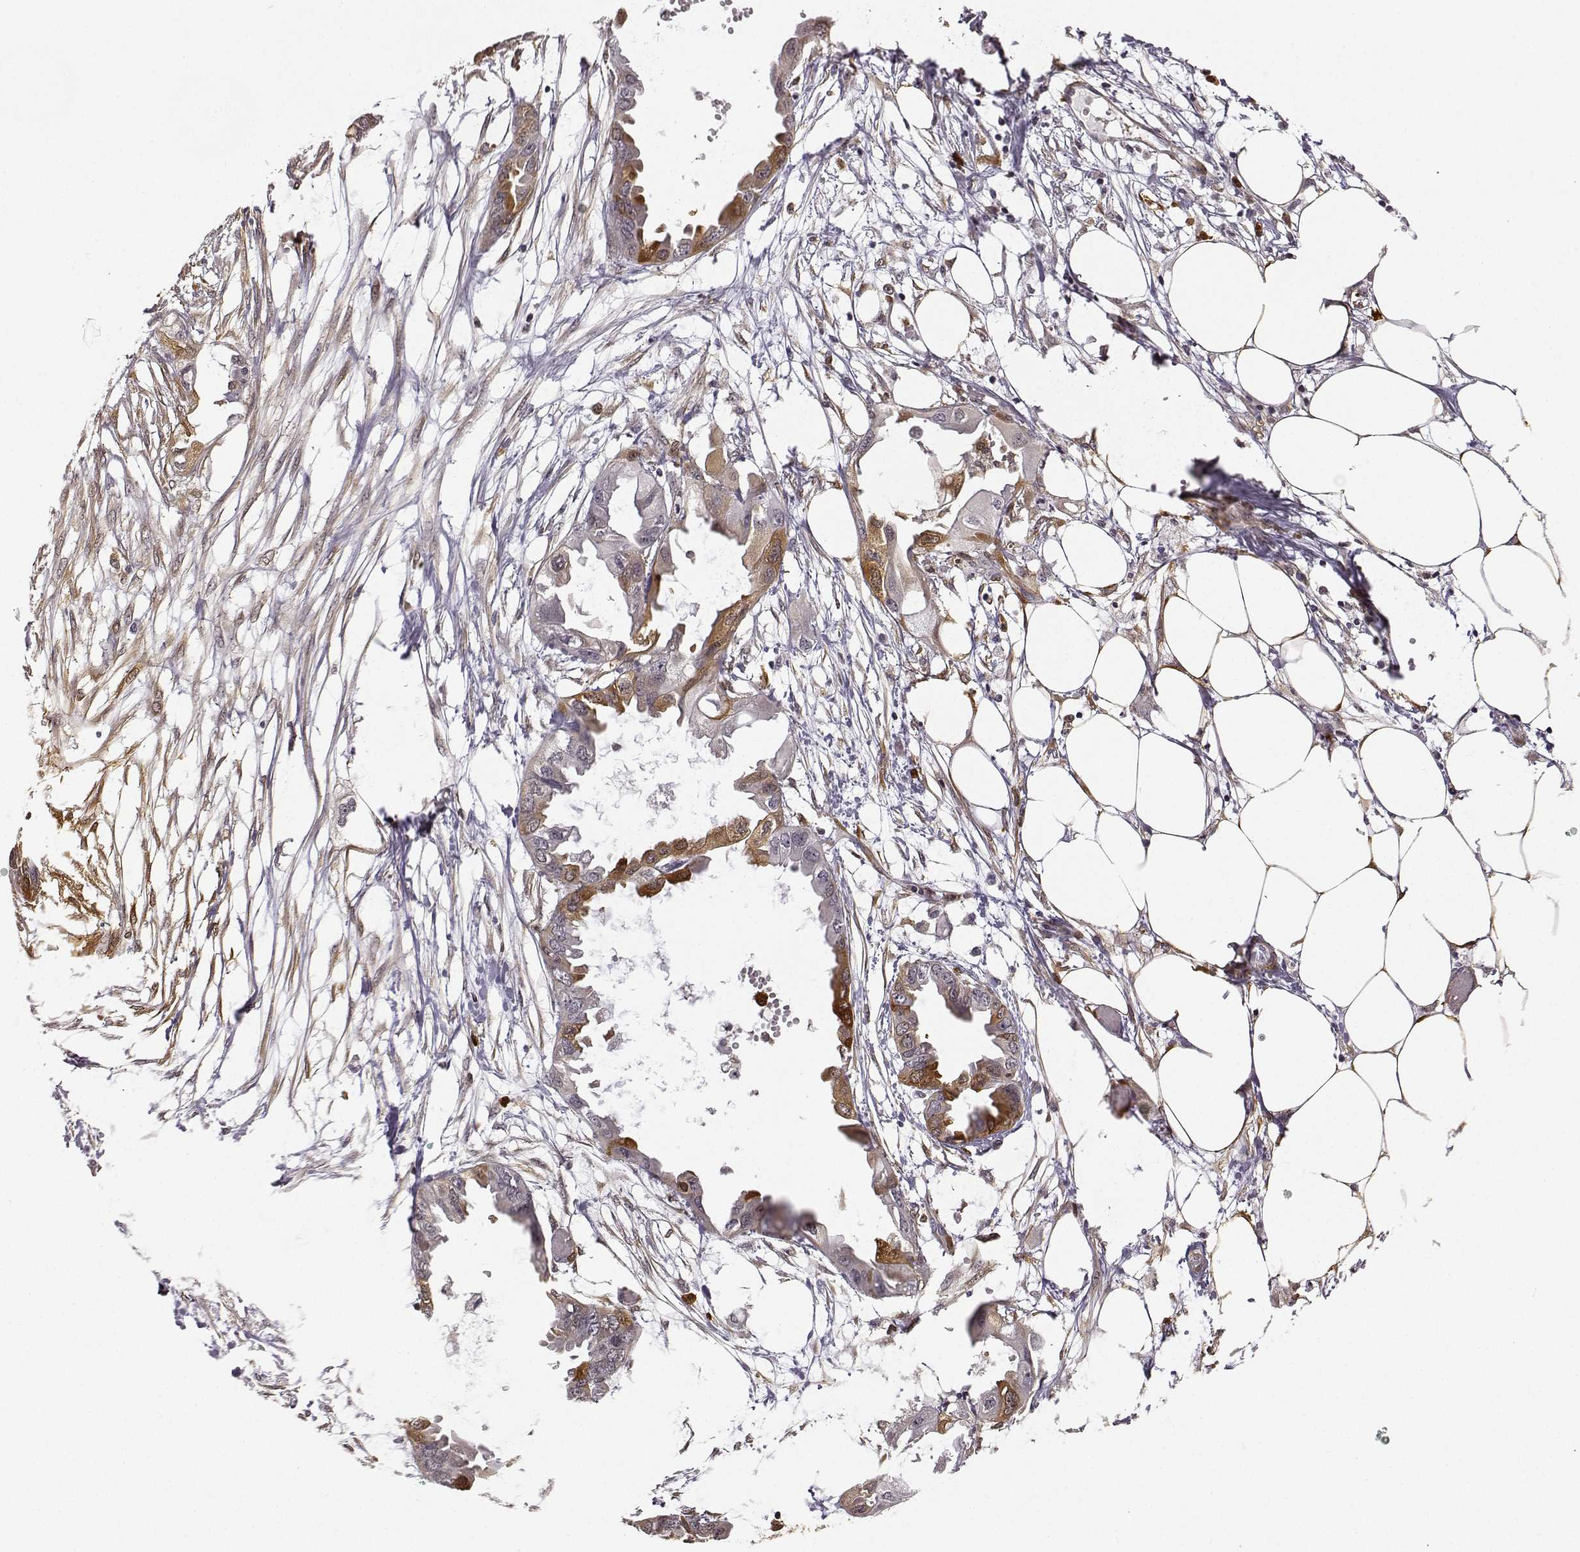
{"staining": {"intensity": "moderate", "quantity": "25%-75%", "location": "cytoplasmic/membranous"}, "tissue": "endometrial cancer", "cell_type": "Tumor cells", "image_type": "cancer", "snomed": [{"axis": "morphology", "description": "Adenocarcinoma, NOS"}, {"axis": "morphology", "description": "Adenocarcinoma, metastatic, NOS"}, {"axis": "topography", "description": "Adipose tissue"}, {"axis": "topography", "description": "Endometrium"}], "caption": "Metastatic adenocarcinoma (endometrial) stained with immunohistochemistry (IHC) demonstrates moderate cytoplasmic/membranous expression in about 25%-75% of tumor cells. (DAB = brown stain, brightfield microscopy at high magnification).", "gene": "PHGDH", "patient": {"sex": "female", "age": 67}}